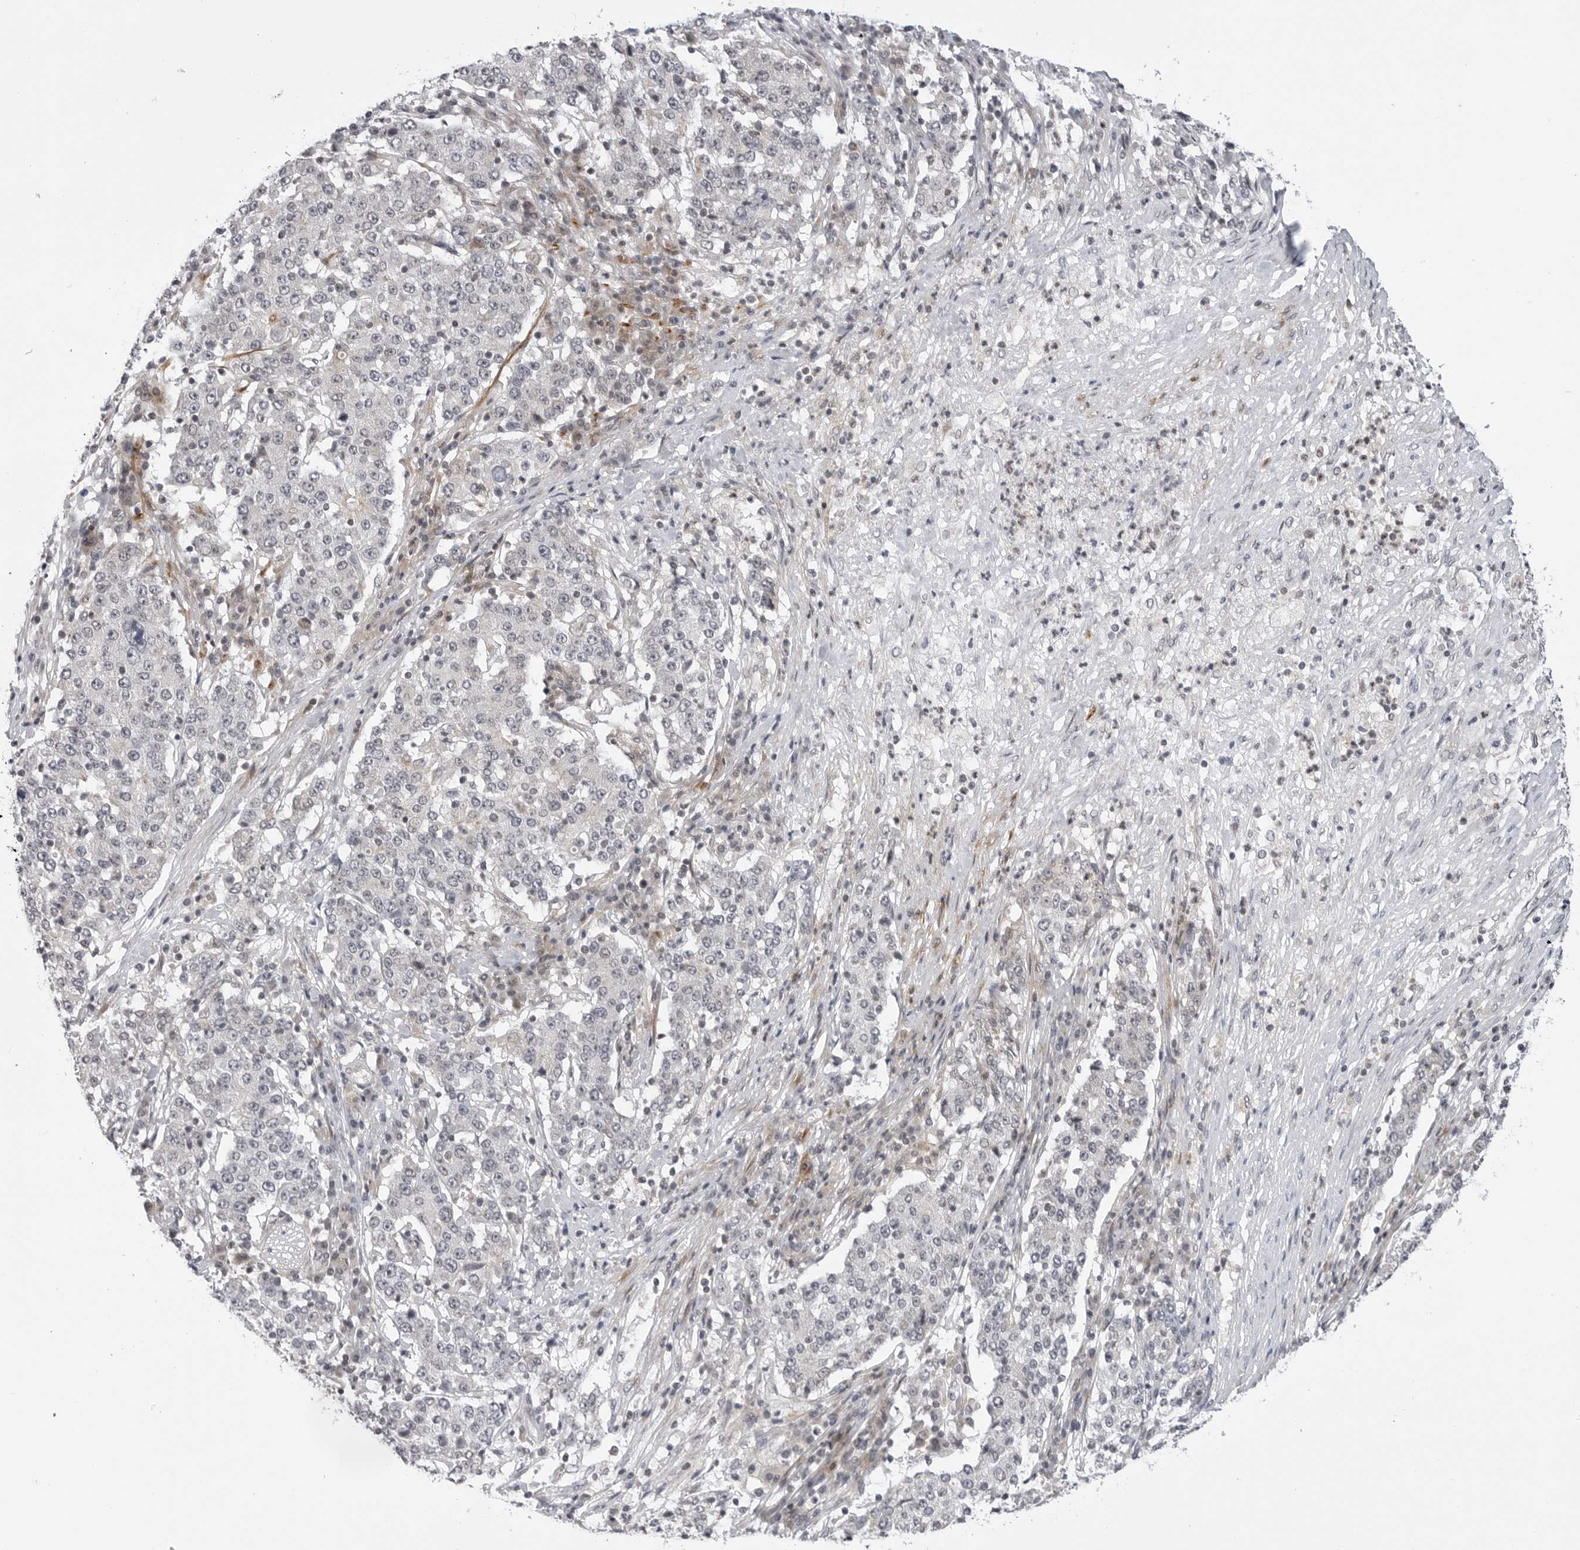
{"staining": {"intensity": "negative", "quantity": "none", "location": "none"}, "tissue": "stomach cancer", "cell_type": "Tumor cells", "image_type": "cancer", "snomed": [{"axis": "morphology", "description": "Adenocarcinoma, NOS"}, {"axis": "topography", "description": "Stomach"}], "caption": "Stomach cancer stained for a protein using IHC exhibits no positivity tumor cells.", "gene": "ADAMTS5", "patient": {"sex": "male", "age": 59}}